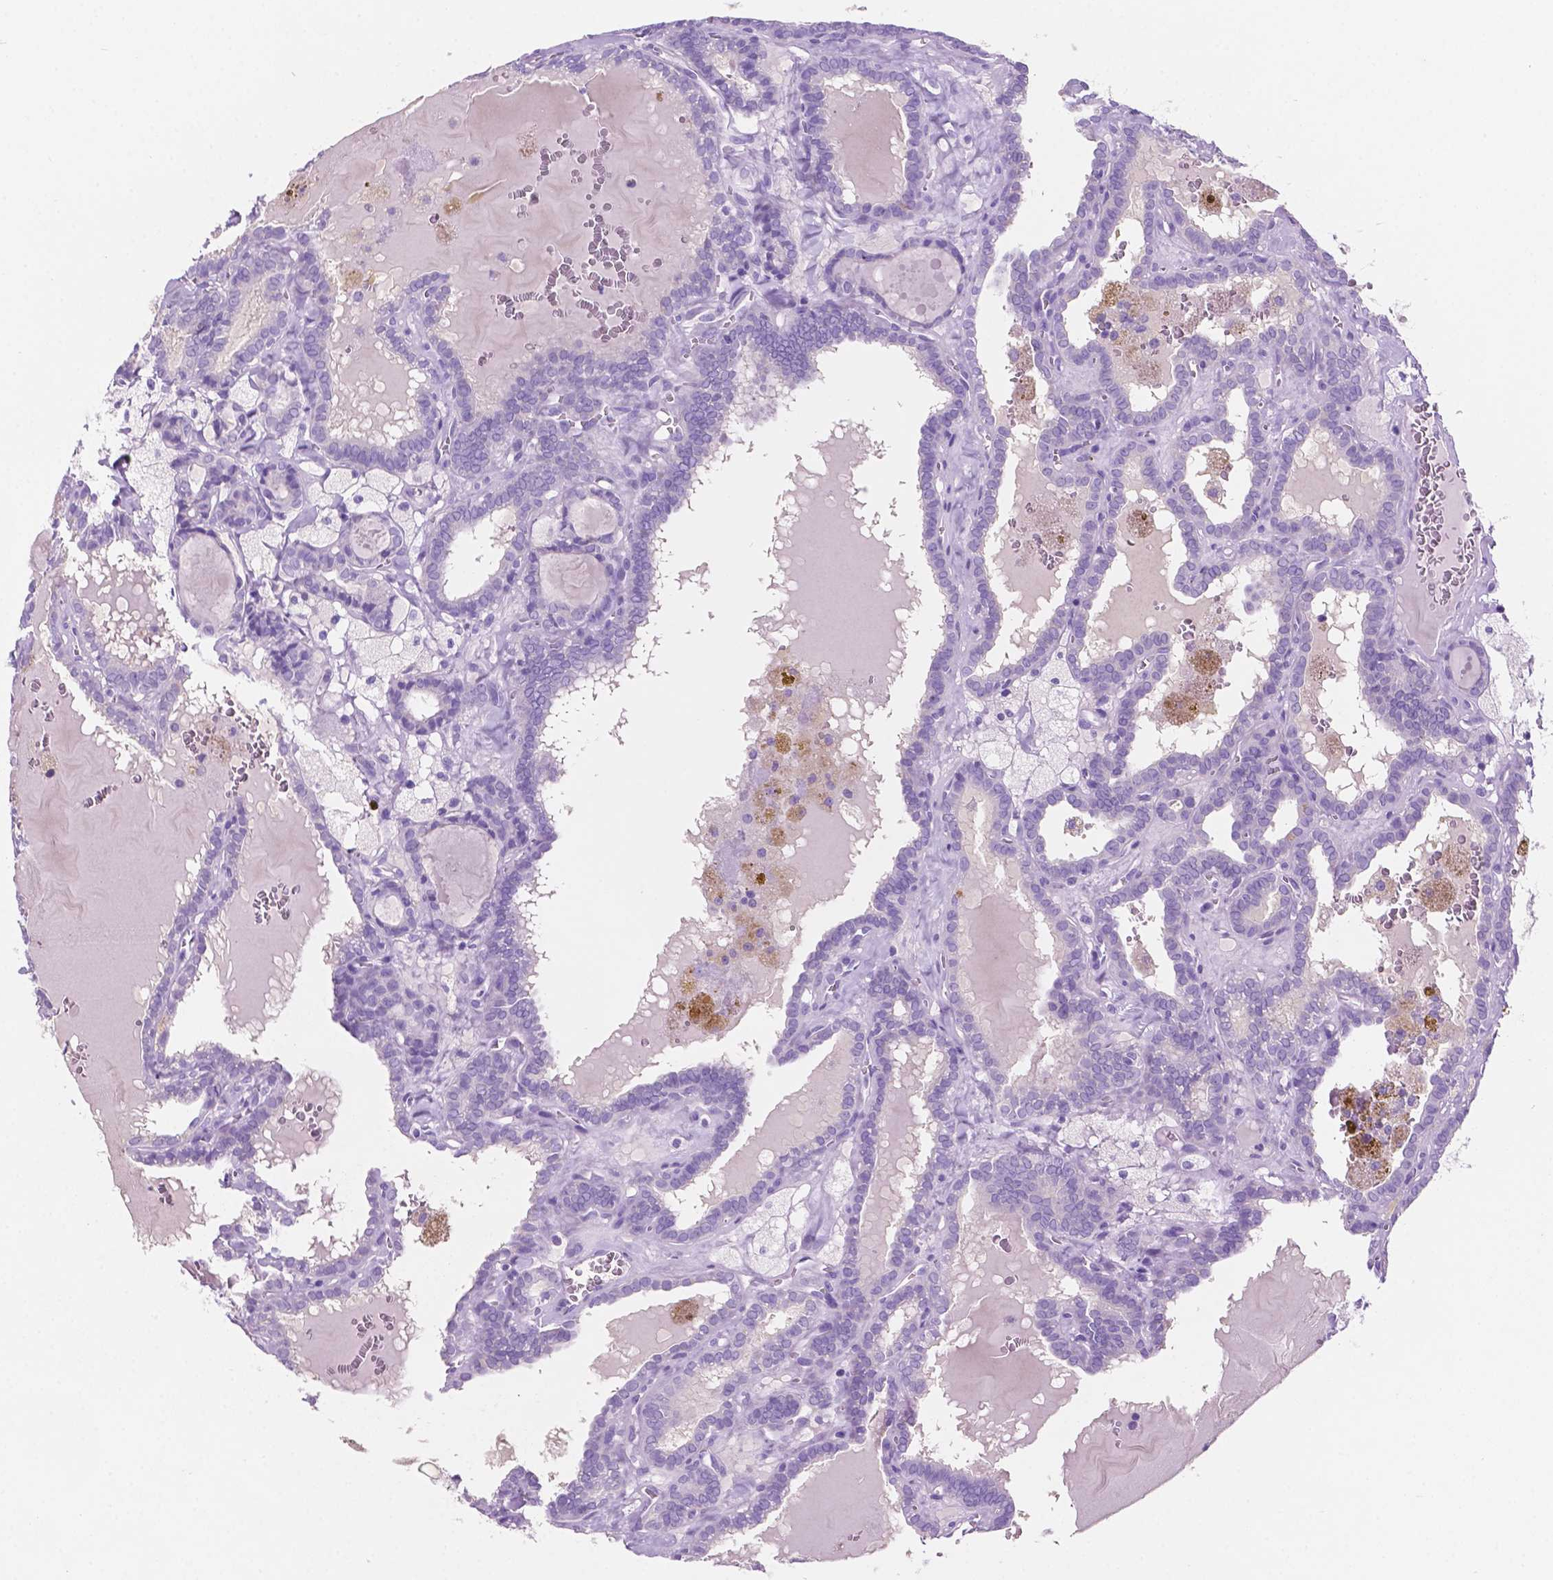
{"staining": {"intensity": "negative", "quantity": "none", "location": "none"}, "tissue": "thyroid cancer", "cell_type": "Tumor cells", "image_type": "cancer", "snomed": [{"axis": "morphology", "description": "Papillary adenocarcinoma, NOS"}, {"axis": "topography", "description": "Thyroid gland"}], "caption": "The image demonstrates no staining of tumor cells in thyroid papillary adenocarcinoma.", "gene": "POU4F1", "patient": {"sex": "female", "age": 39}}